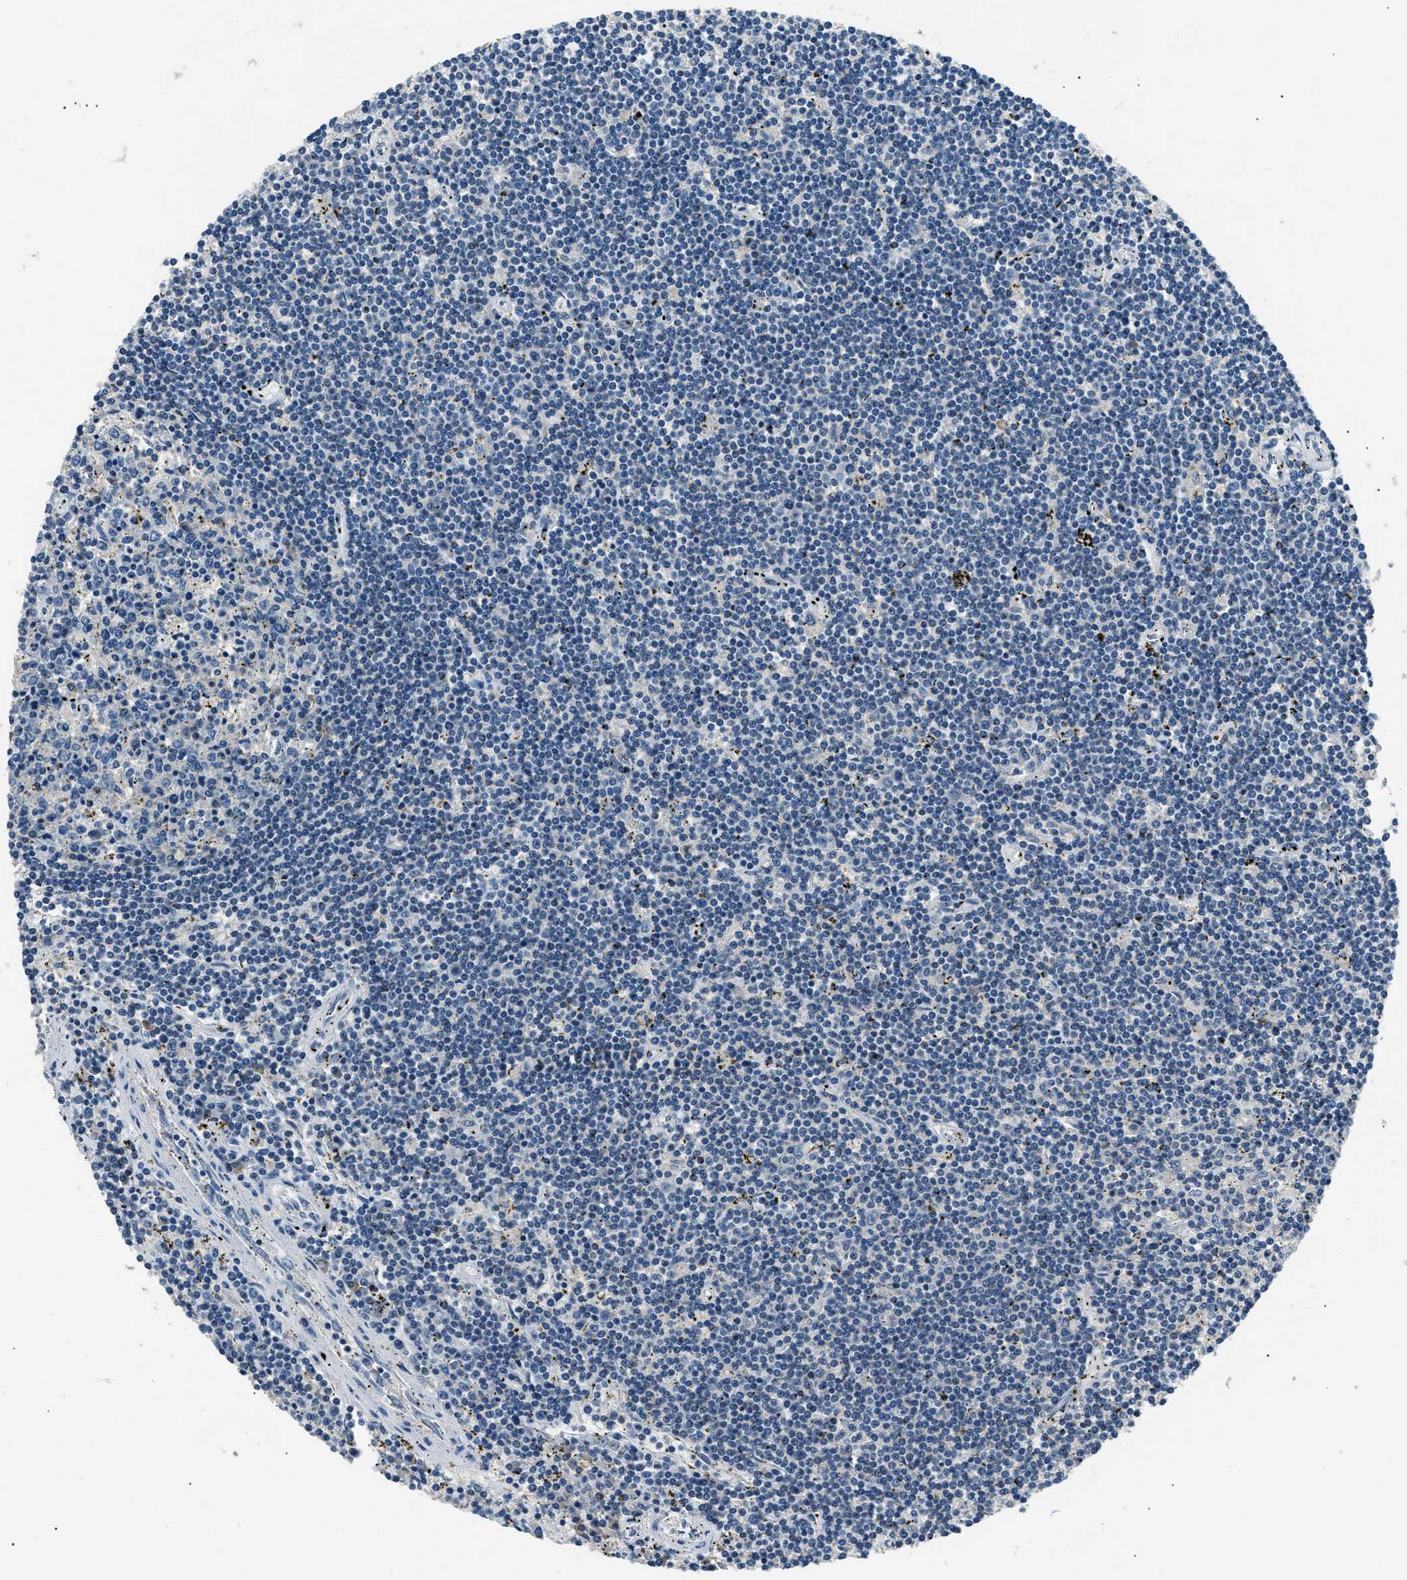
{"staining": {"intensity": "negative", "quantity": "none", "location": "none"}, "tissue": "lymphoma", "cell_type": "Tumor cells", "image_type": "cancer", "snomed": [{"axis": "morphology", "description": "Malignant lymphoma, non-Hodgkin's type, Low grade"}, {"axis": "topography", "description": "Spleen"}], "caption": "Immunohistochemical staining of malignant lymphoma, non-Hodgkin's type (low-grade) shows no significant expression in tumor cells.", "gene": "INHA", "patient": {"sex": "male", "age": 76}}